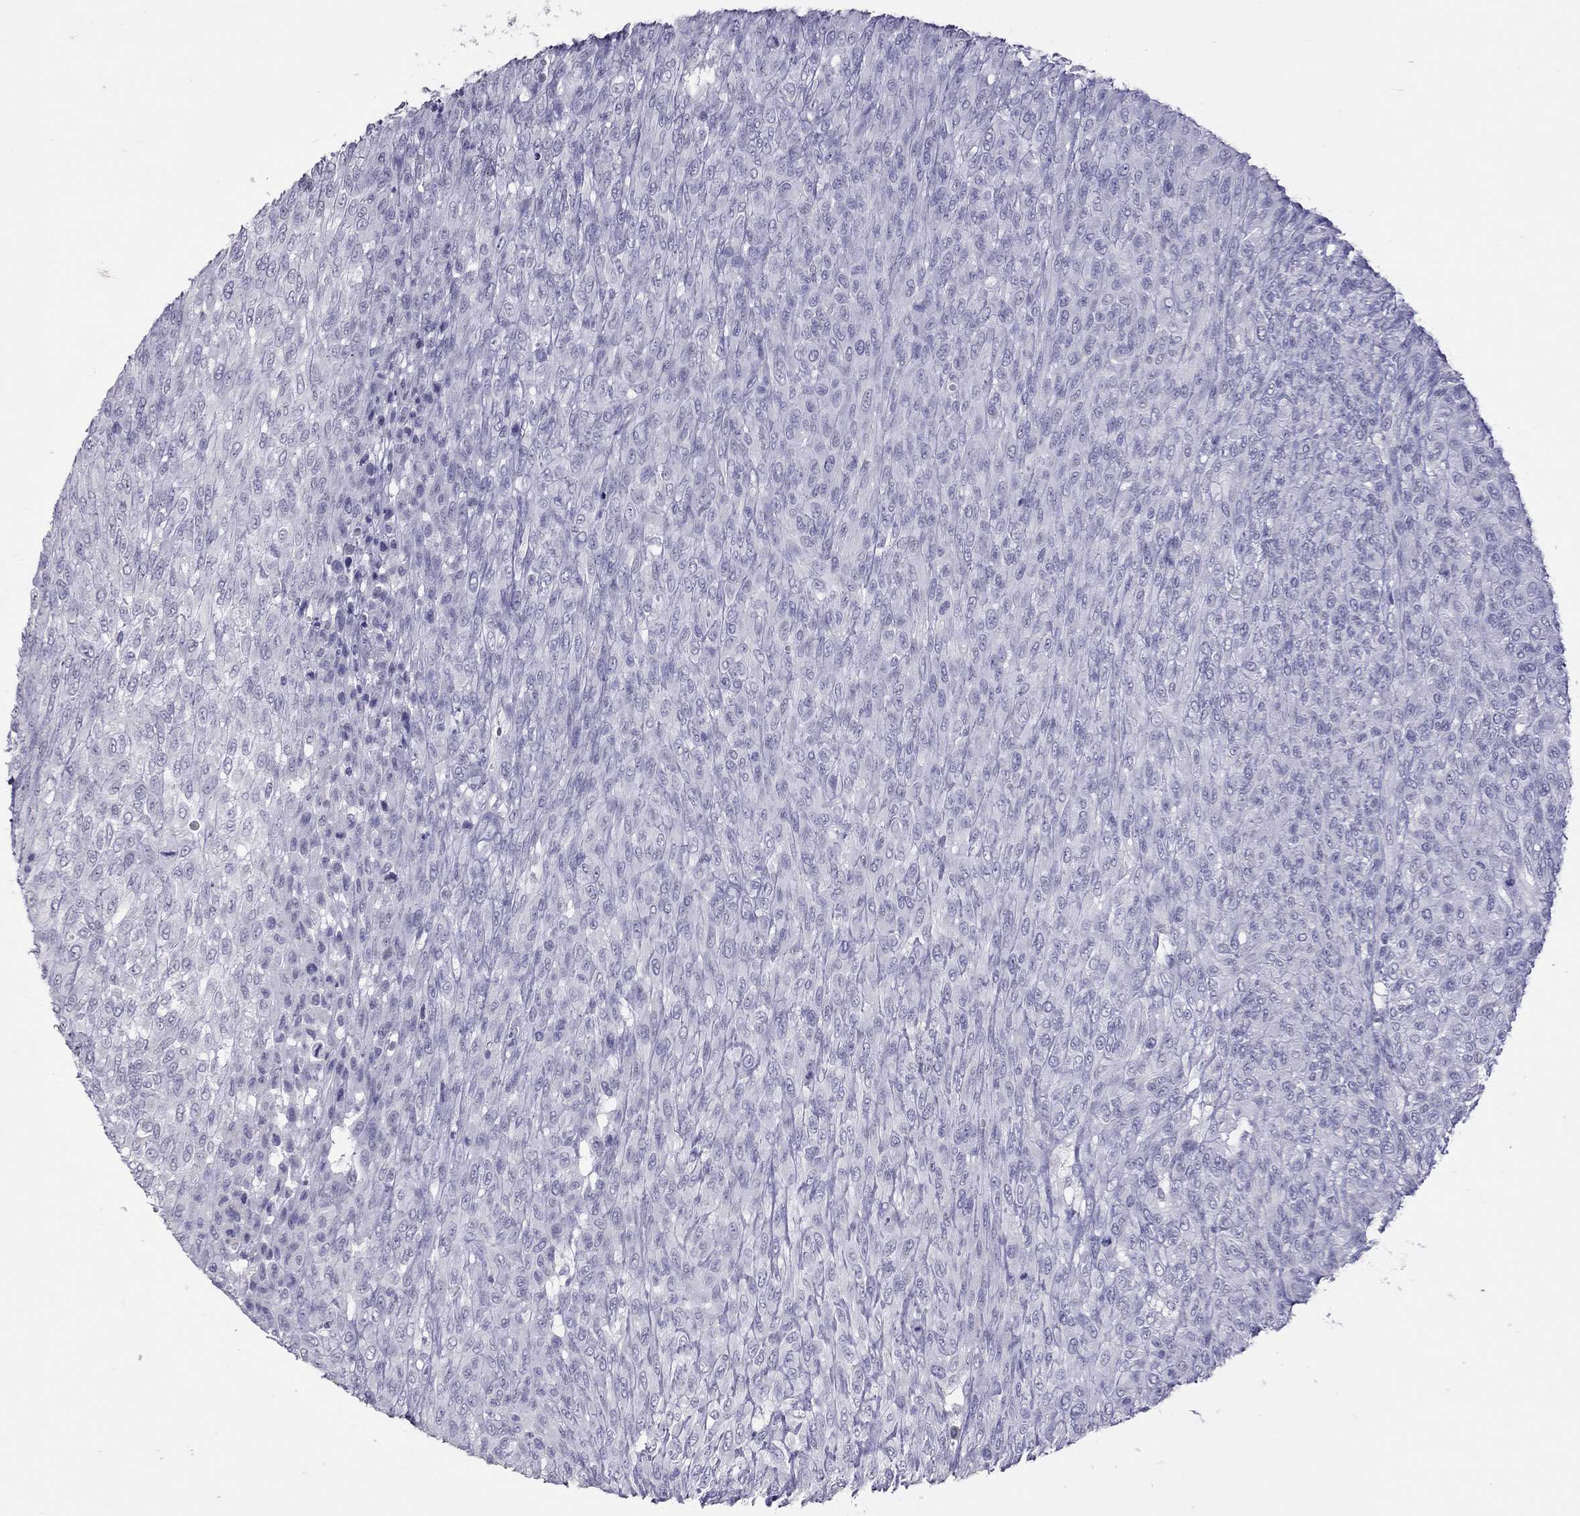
{"staining": {"intensity": "negative", "quantity": "none", "location": "none"}, "tissue": "renal cancer", "cell_type": "Tumor cells", "image_type": "cancer", "snomed": [{"axis": "morphology", "description": "Adenocarcinoma, NOS"}, {"axis": "topography", "description": "Kidney"}], "caption": "DAB (3,3'-diaminobenzidine) immunohistochemical staining of renal cancer reveals no significant positivity in tumor cells.", "gene": "MUC16", "patient": {"sex": "male", "age": 58}}